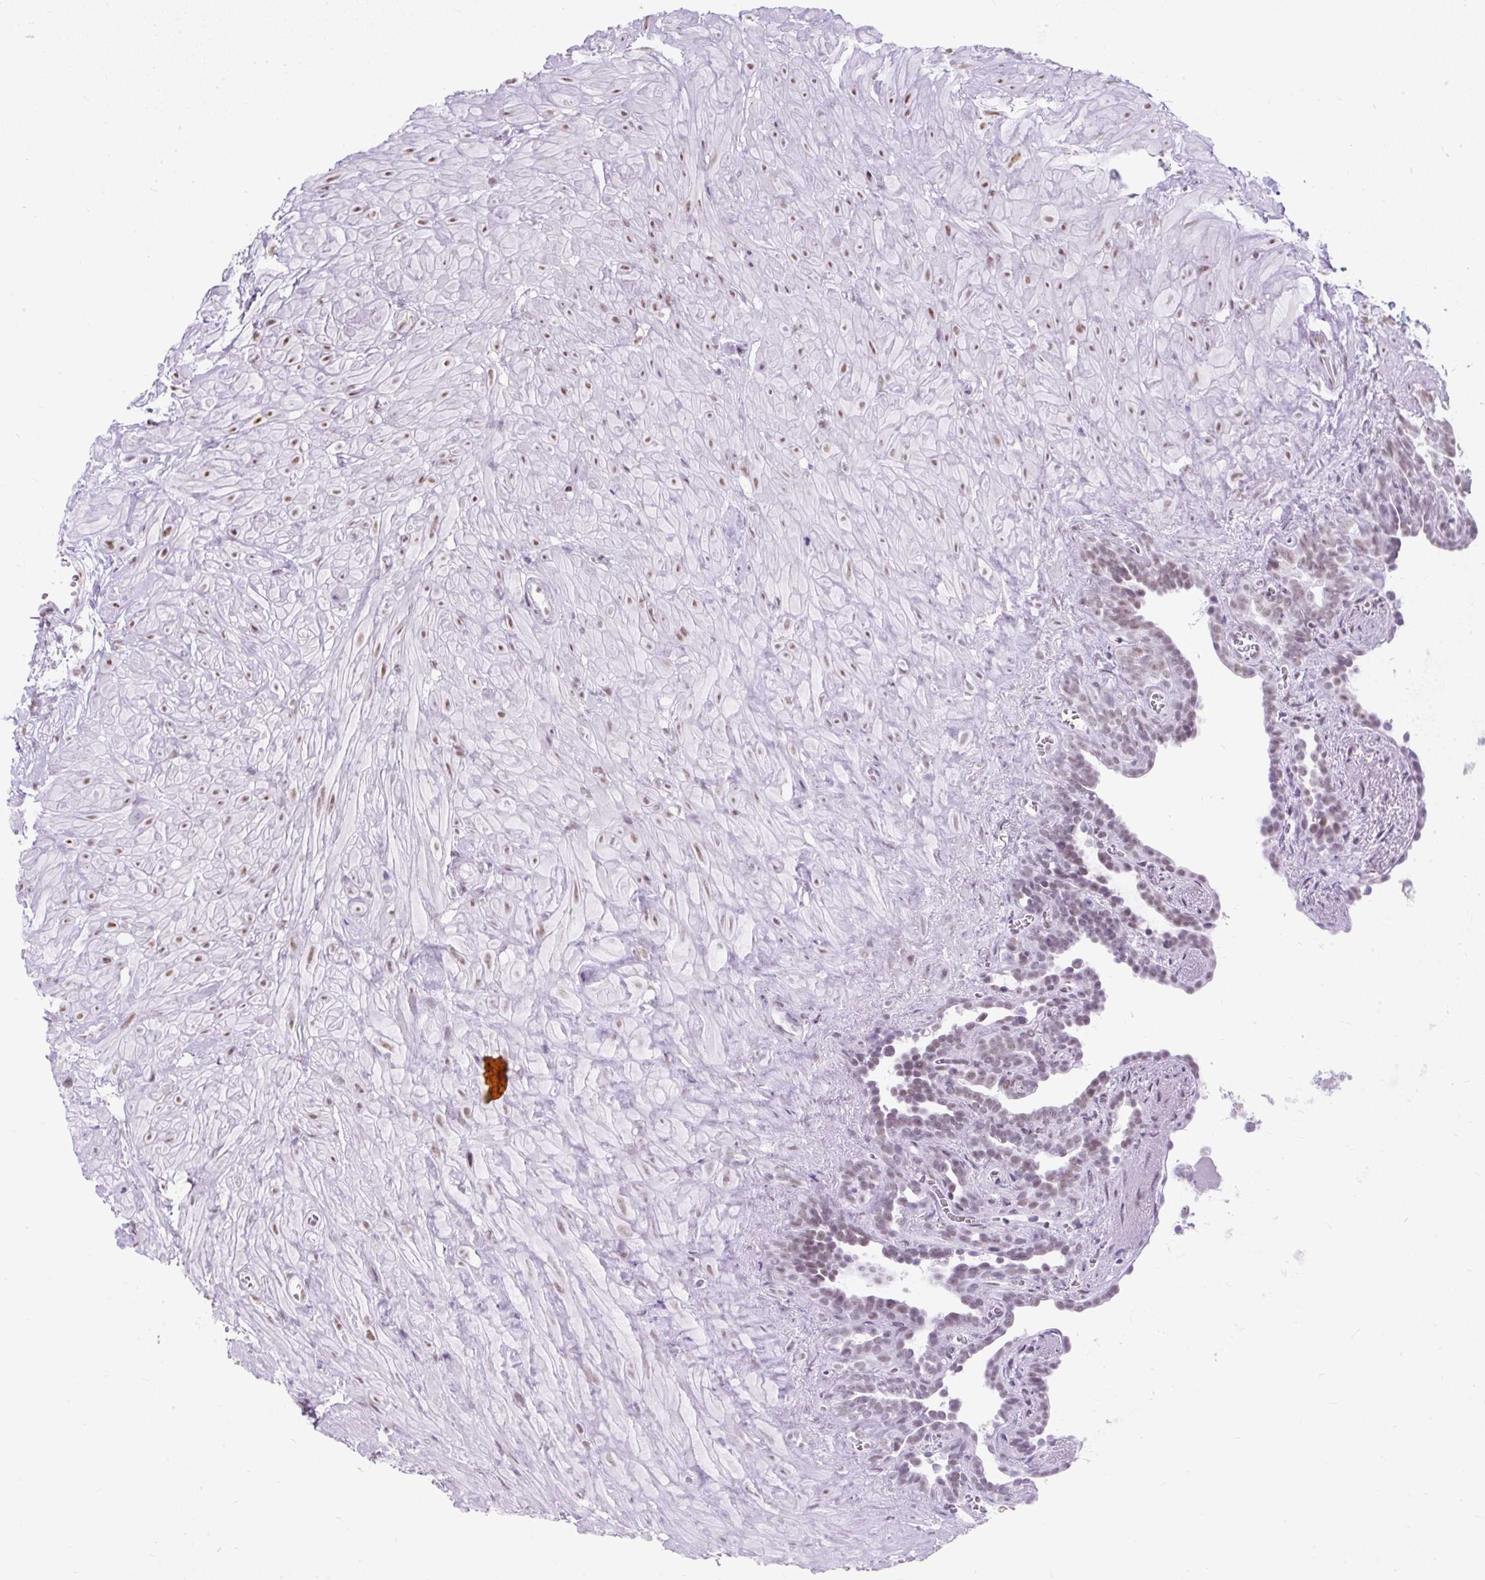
{"staining": {"intensity": "weak", "quantity": "25%-75%", "location": "nuclear"}, "tissue": "seminal vesicle", "cell_type": "Glandular cells", "image_type": "normal", "snomed": [{"axis": "morphology", "description": "Normal tissue, NOS"}, {"axis": "topography", "description": "Seminal veicle"}], "caption": "Glandular cells show low levels of weak nuclear staining in approximately 25%-75% of cells in benign seminal vesicle. The staining is performed using DAB (3,3'-diaminobenzidine) brown chromogen to label protein expression. The nuclei are counter-stained blue using hematoxylin.", "gene": "PLCXD2", "patient": {"sex": "male", "age": 76}}